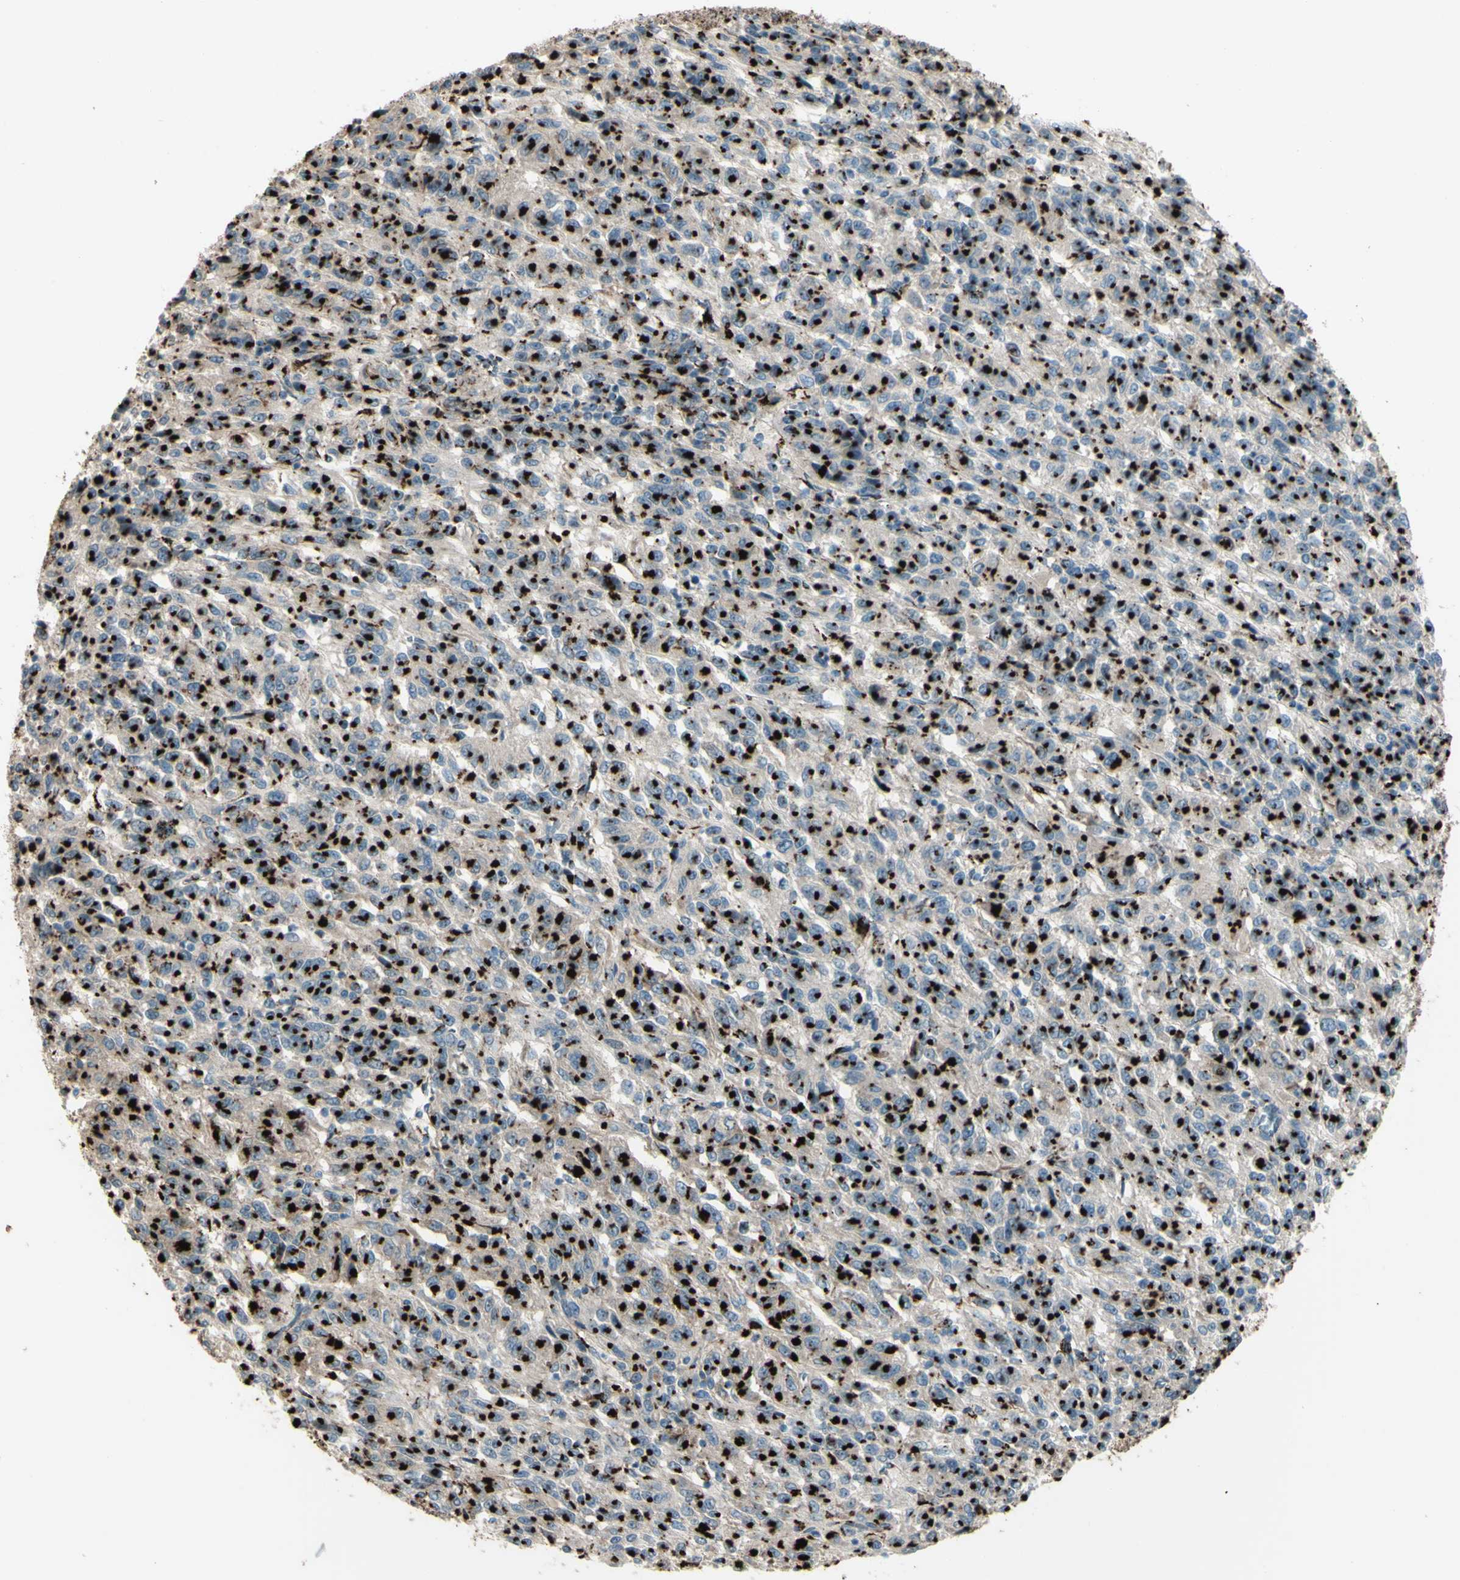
{"staining": {"intensity": "strong", "quantity": ">75%", "location": "cytoplasmic/membranous"}, "tissue": "melanoma", "cell_type": "Tumor cells", "image_type": "cancer", "snomed": [{"axis": "morphology", "description": "Malignant melanoma, Metastatic site"}, {"axis": "topography", "description": "Lung"}], "caption": "Strong cytoplasmic/membranous expression is present in about >75% of tumor cells in malignant melanoma (metastatic site).", "gene": "BPNT2", "patient": {"sex": "male", "age": 64}}